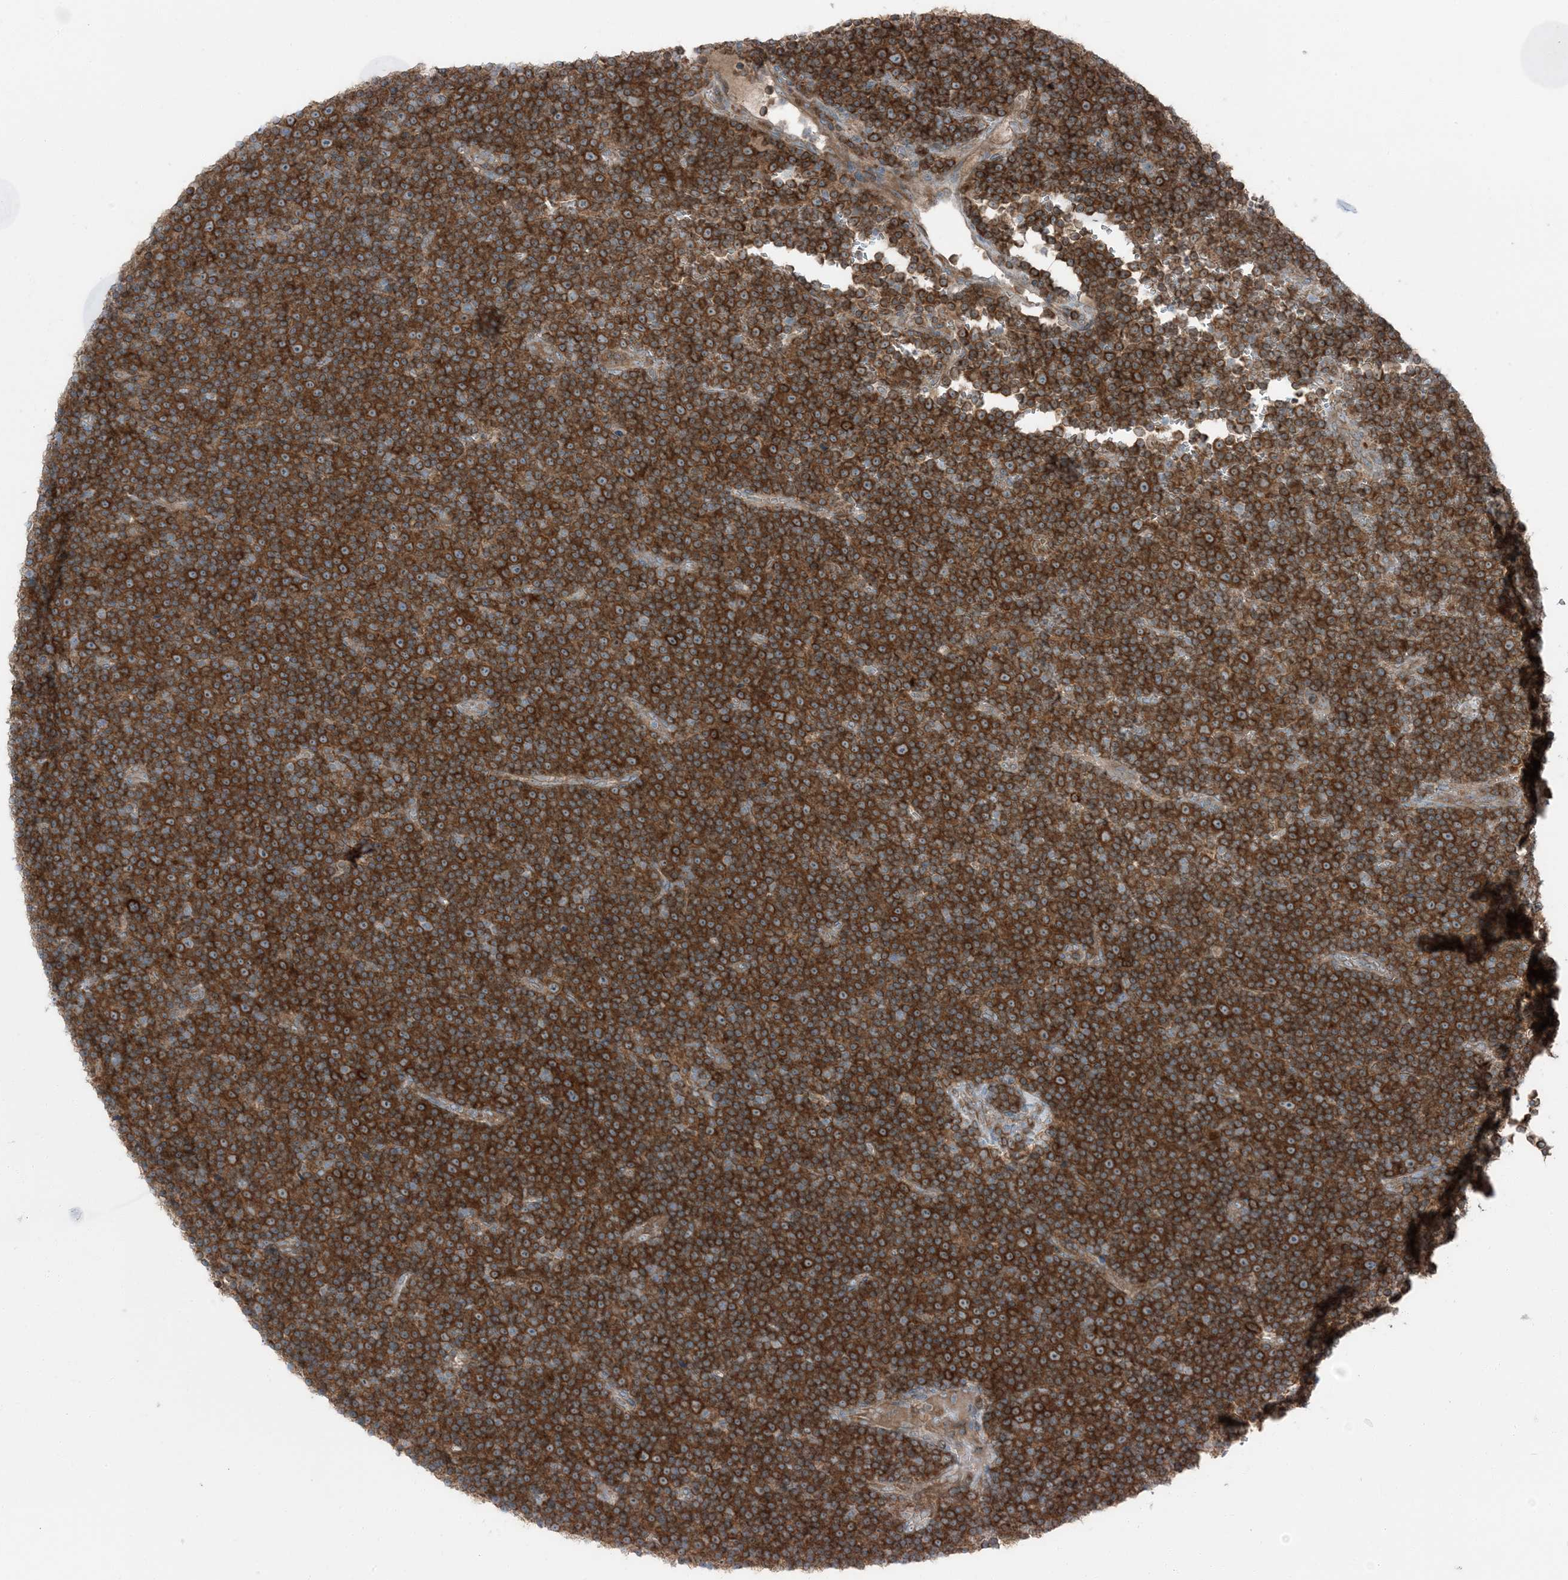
{"staining": {"intensity": "strong", "quantity": ">75%", "location": "cytoplasmic/membranous"}, "tissue": "lymphoma", "cell_type": "Tumor cells", "image_type": "cancer", "snomed": [{"axis": "morphology", "description": "Malignant lymphoma, non-Hodgkin's type, Low grade"}, {"axis": "topography", "description": "Lymph node"}], "caption": "Human lymphoma stained for a protein (brown) exhibits strong cytoplasmic/membranous positive positivity in approximately >75% of tumor cells.", "gene": "RAB3GAP1", "patient": {"sex": "female", "age": 67}}